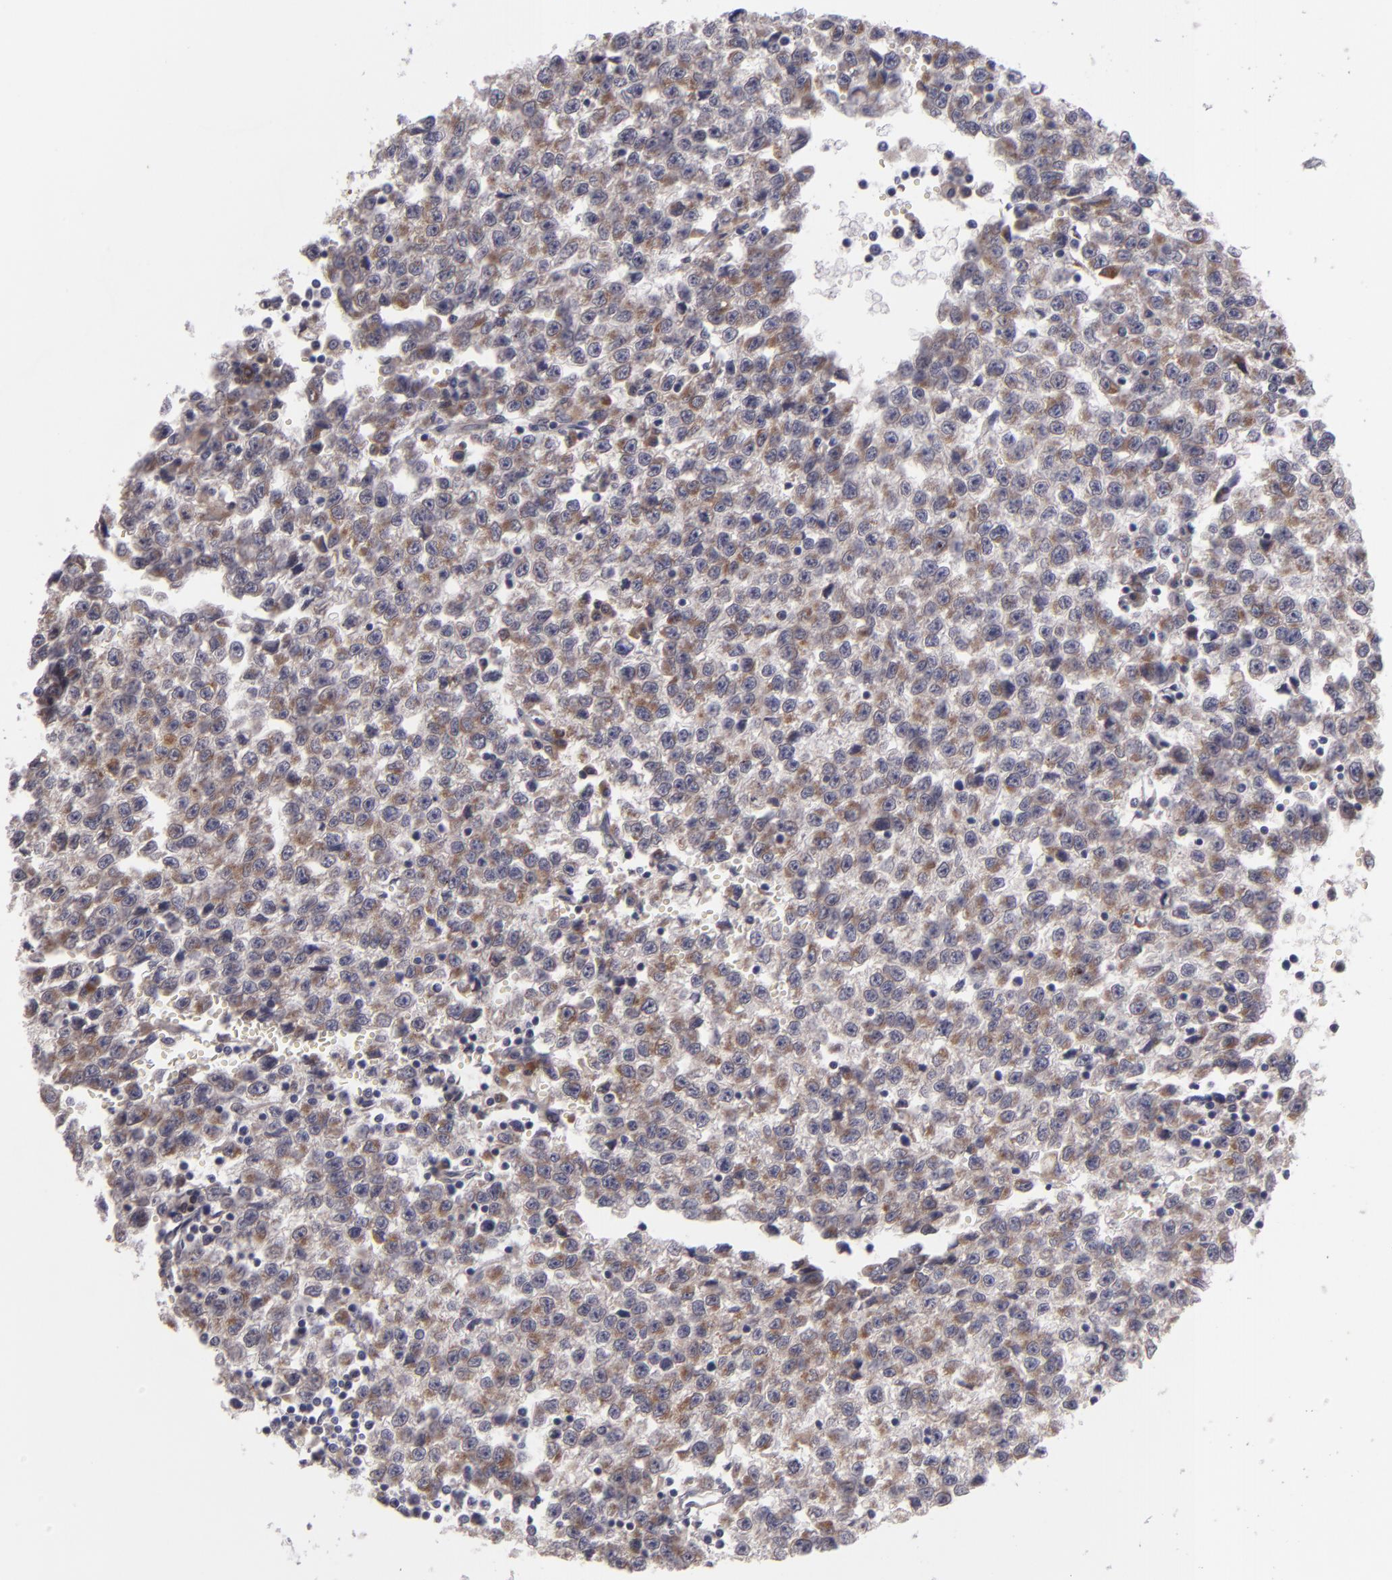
{"staining": {"intensity": "moderate", "quantity": ">75%", "location": "cytoplasmic/membranous"}, "tissue": "testis cancer", "cell_type": "Tumor cells", "image_type": "cancer", "snomed": [{"axis": "morphology", "description": "Seminoma, NOS"}, {"axis": "topography", "description": "Testis"}], "caption": "Tumor cells show moderate cytoplasmic/membranous positivity in approximately >75% of cells in testis seminoma.", "gene": "IL12A", "patient": {"sex": "male", "age": 35}}